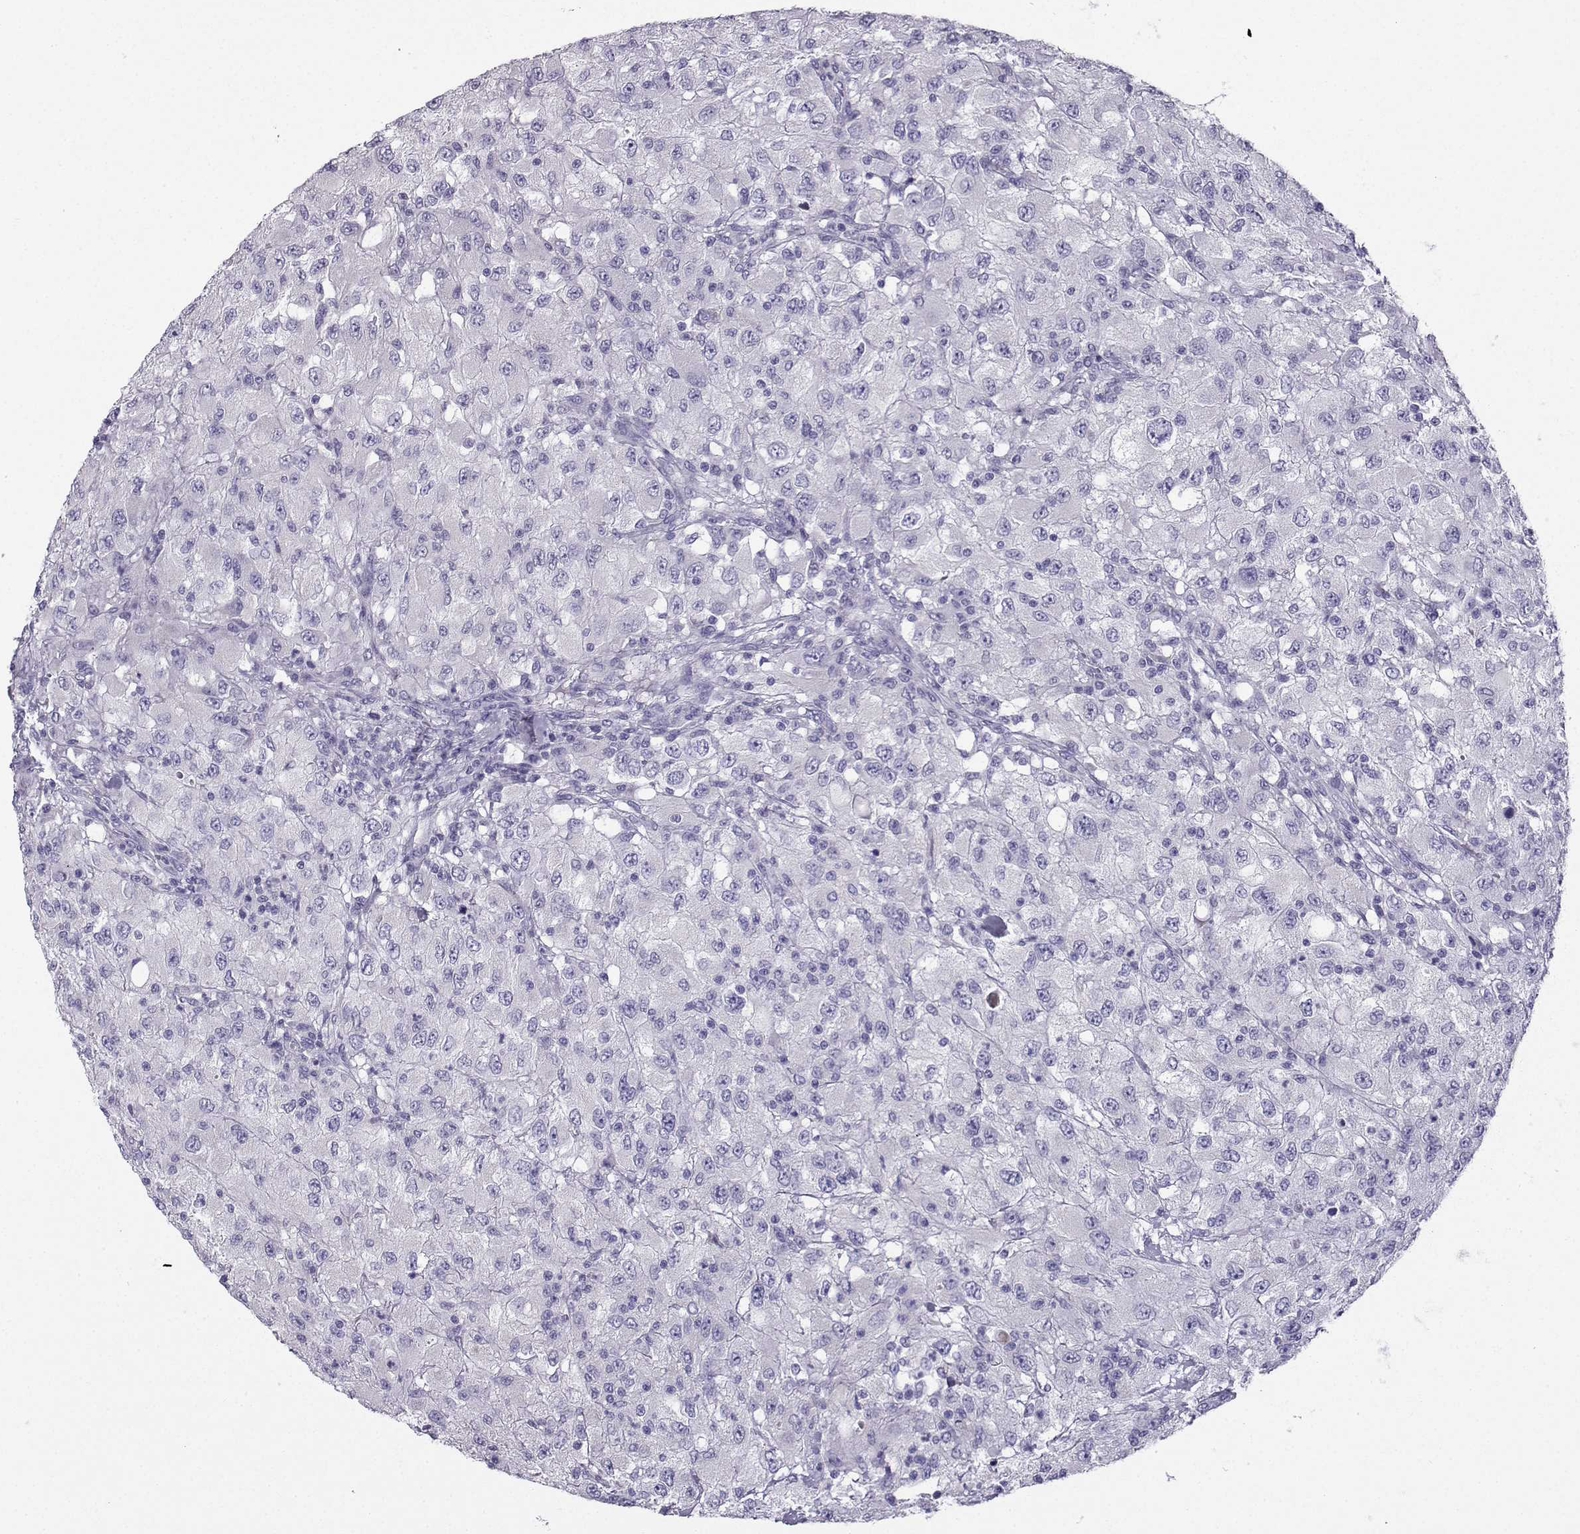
{"staining": {"intensity": "negative", "quantity": "none", "location": "none"}, "tissue": "renal cancer", "cell_type": "Tumor cells", "image_type": "cancer", "snomed": [{"axis": "morphology", "description": "Adenocarcinoma, NOS"}, {"axis": "topography", "description": "Kidney"}], "caption": "Adenocarcinoma (renal) was stained to show a protein in brown. There is no significant positivity in tumor cells.", "gene": "FBXO24", "patient": {"sex": "female", "age": 67}}